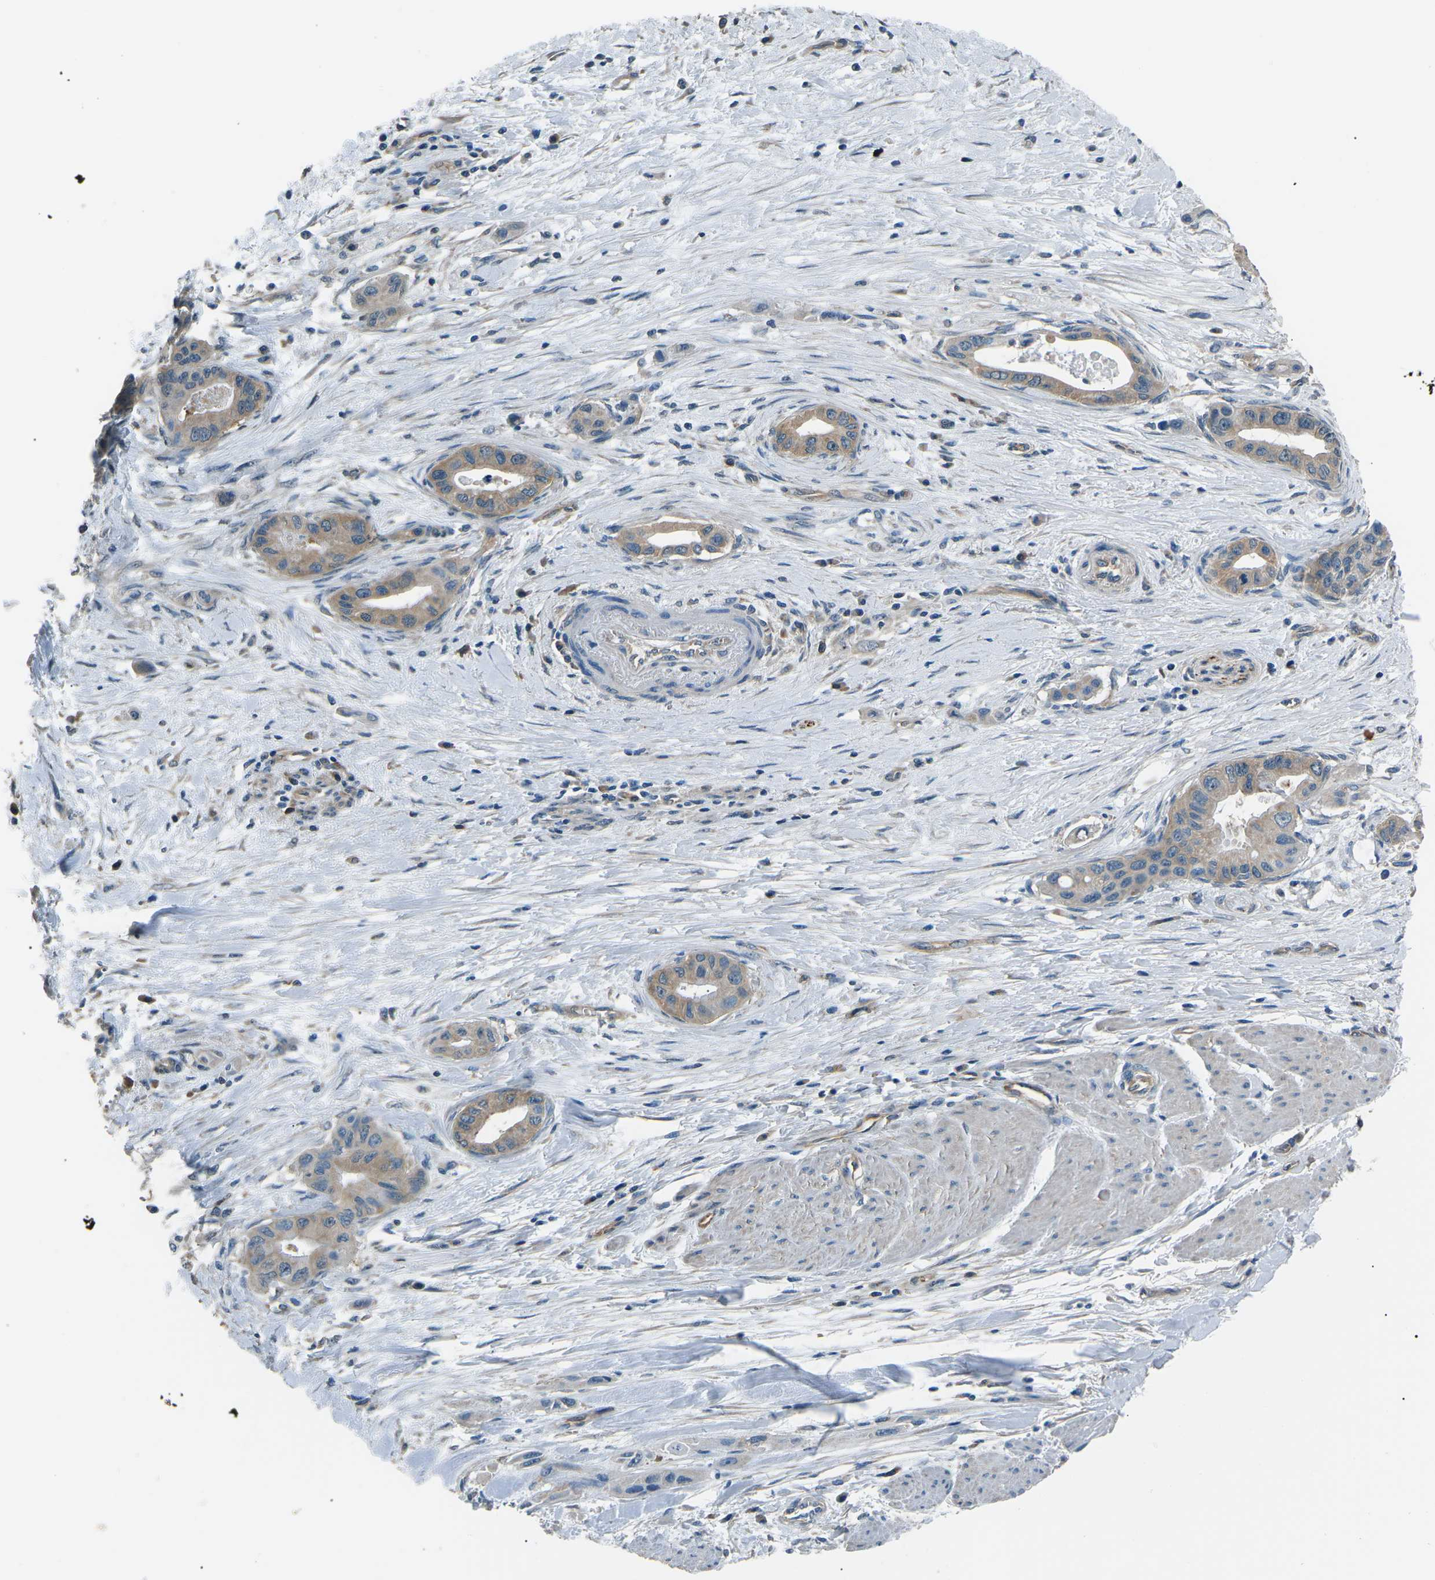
{"staining": {"intensity": "moderate", "quantity": ">75%", "location": "cytoplasmic/membranous"}, "tissue": "pancreatic cancer", "cell_type": "Tumor cells", "image_type": "cancer", "snomed": [{"axis": "morphology", "description": "Adenocarcinoma, NOS"}, {"axis": "topography", "description": "Pancreas"}], "caption": "There is medium levels of moderate cytoplasmic/membranous staining in tumor cells of pancreatic adenocarcinoma, as demonstrated by immunohistochemical staining (brown color).", "gene": "SLK", "patient": {"sex": "female", "age": 73}}